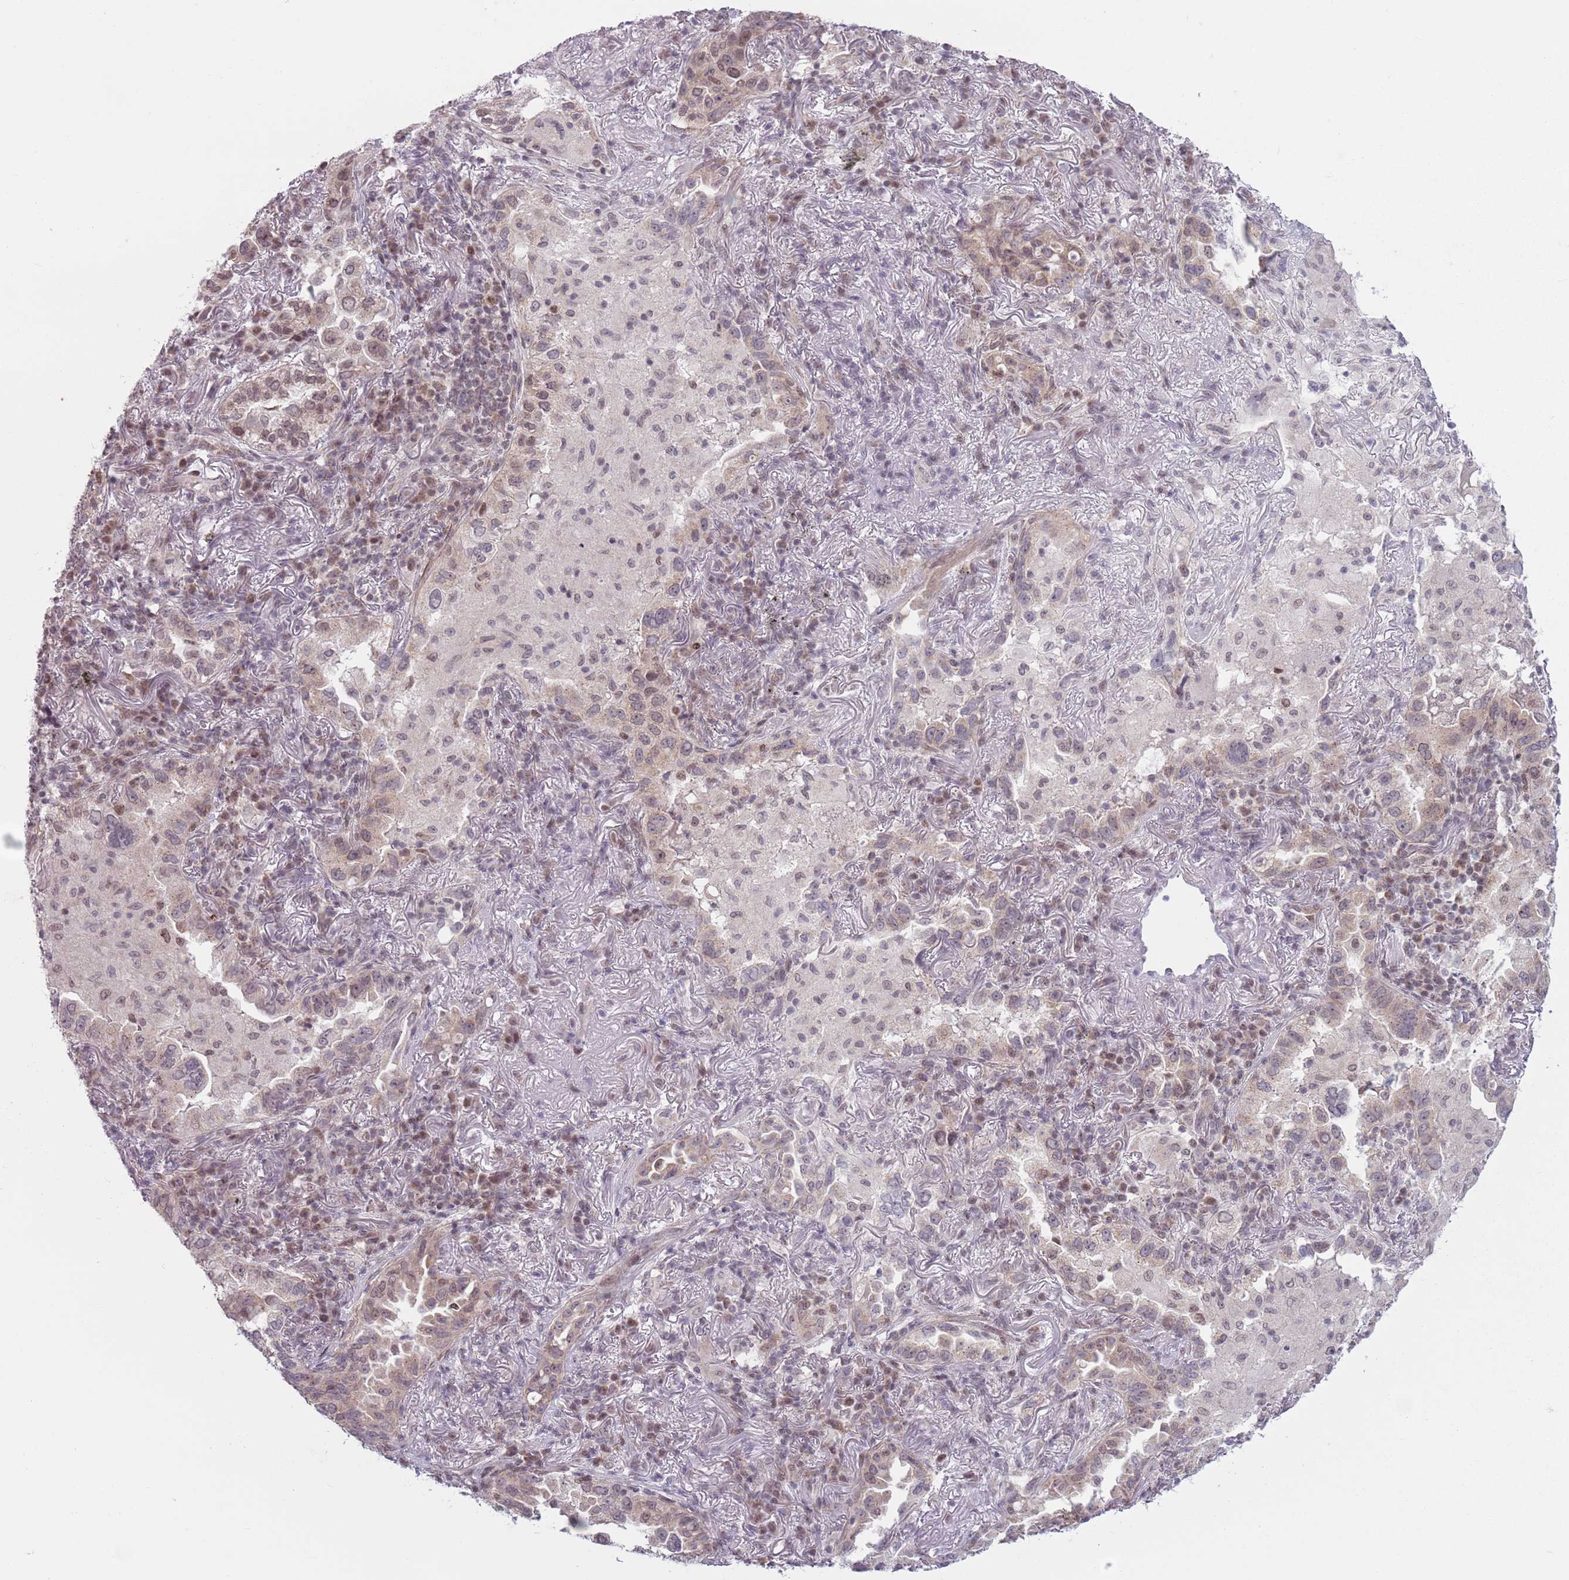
{"staining": {"intensity": "moderate", "quantity": "25%-75%", "location": "nuclear"}, "tissue": "lung cancer", "cell_type": "Tumor cells", "image_type": "cancer", "snomed": [{"axis": "morphology", "description": "Adenocarcinoma, NOS"}, {"axis": "topography", "description": "Lung"}], "caption": "Immunohistochemistry (DAB (3,3'-diaminobenzidine)) staining of human lung adenocarcinoma demonstrates moderate nuclear protein staining in approximately 25%-75% of tumor cells. (DAB (3,3'-diaminobenzidine) IHC, brown staining for protein, blue staining for nuclei).", "gene": "MRPL34", "patient": {"sex": "female", "age": 69}}